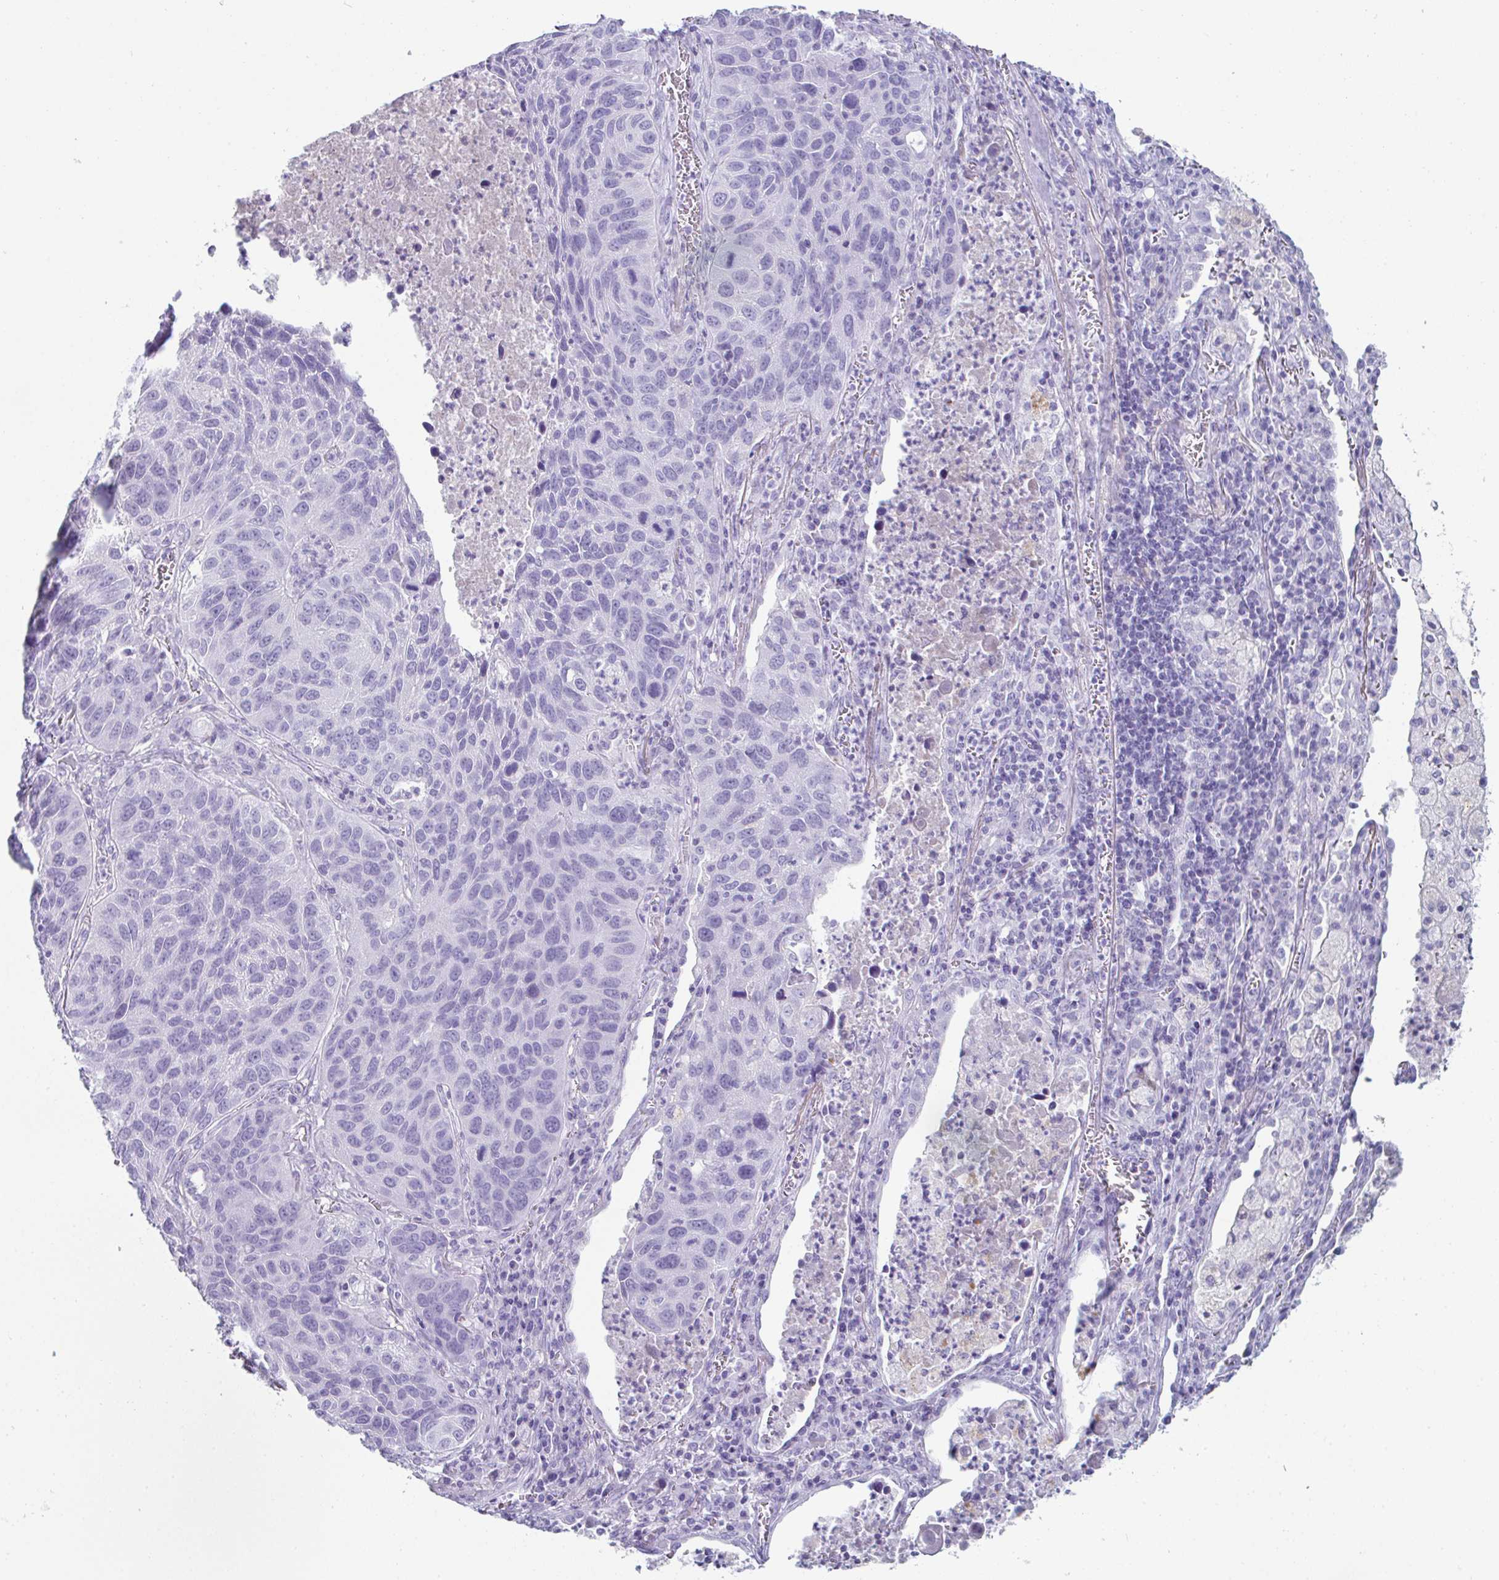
{"staining": {"intensity": "negative", "quantity": "none", "location": "none"}, "tissue": "lung cancer", "cell_type": "Tumor cells", "image_type": "cancer", "snomed": [{"axis": "morphology", "description": "Squamous cell carcinoma, NOS"}, {"axis": "topography", "description": "Lung"}], "caption": "Human lung squamous cell carcinoma stained for a protein using immunohistochemistry shows no staining in tumor cells.", "gene": "CREG2", "patient": {"sex": "female", "age": 61}}